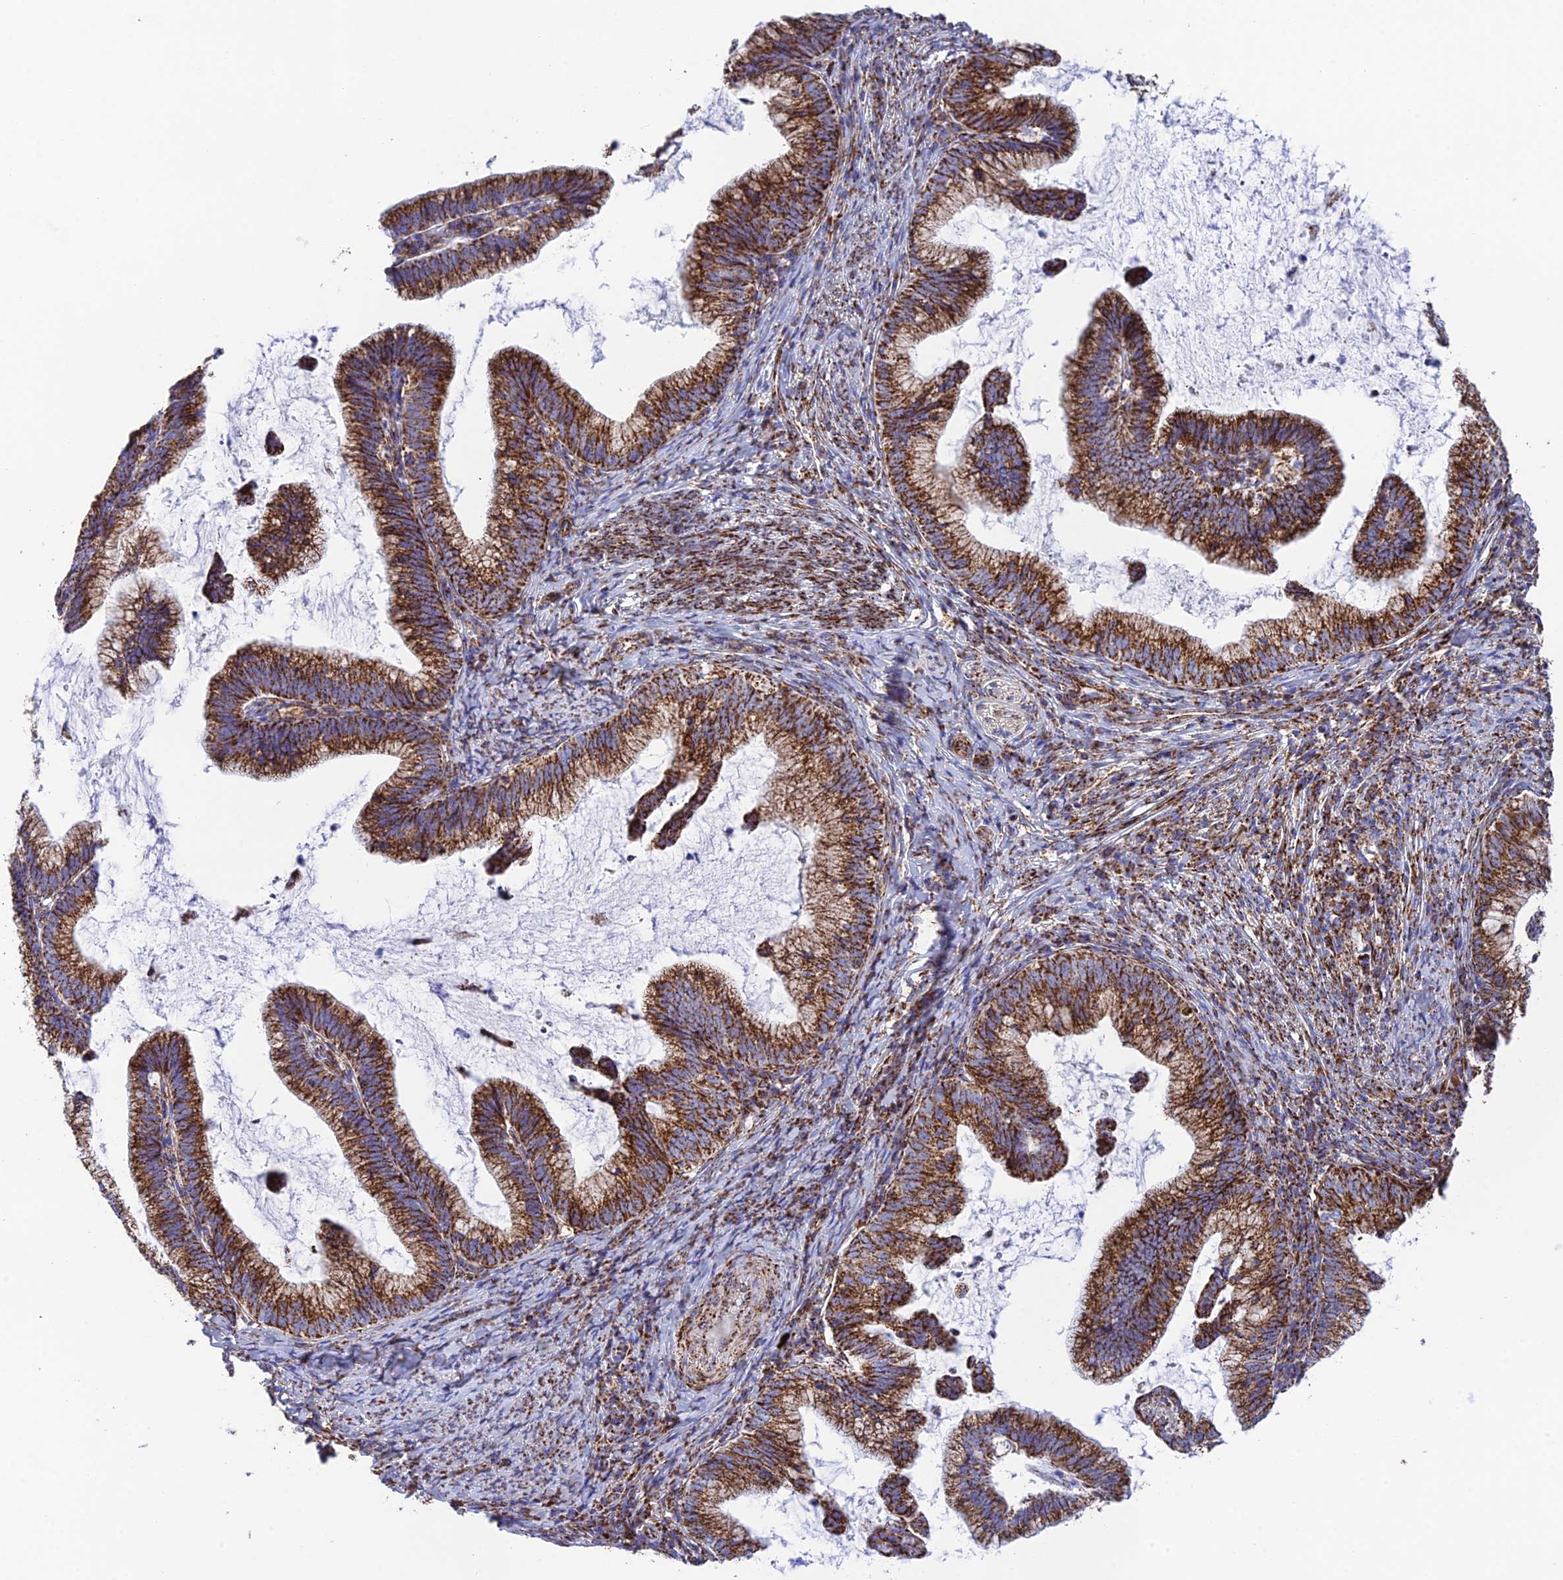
{"staining": {"intensity": "strong", "quantity": ">75%", "location": "cytoplasmic/membranous"}, "tissue": "cervical cancer", "cell_type": "Tumor cells", "image_type": "cancer", "snomed": [{"axis": "morphology", "description": "Adenocarcinoma, NOS"}, {"axis": "topography", "description": "Cervix"}], "caption": "This is a histology image of immunohistochemistry staining of cervical adenocarcinoma, which shows strong positivity in the cytoplasmic/membranous of tumor cells.", "gene": "CHCHD3", "patient": {"sex": "female", "age": 36}}